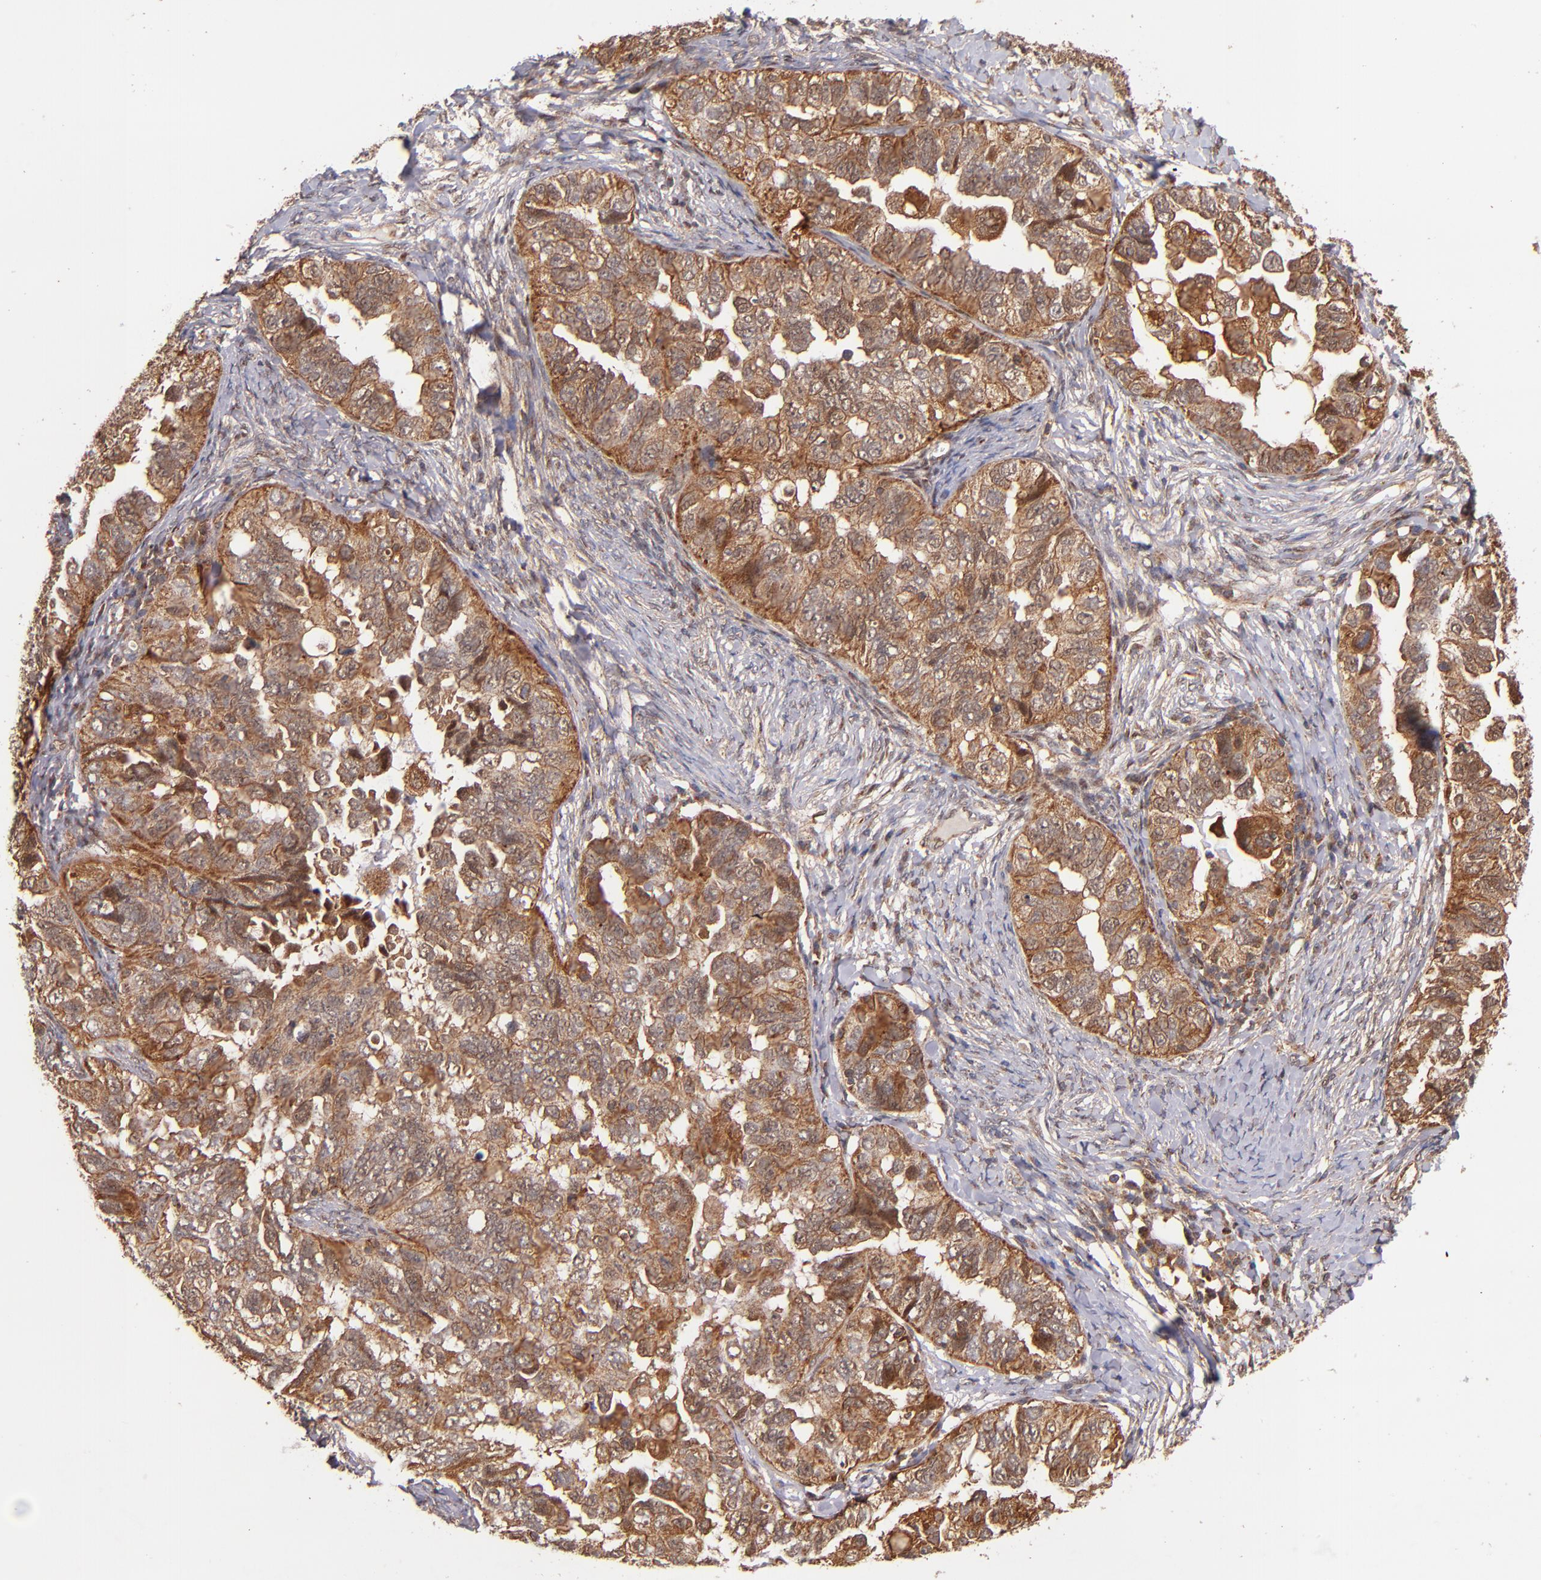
{"staining": {"intensity": "strong", "quantity": ">75%", "location": "cytoplasmic/membranous"}, "tissue": "ovarian cancer", "cell_type": "Tumor cells", "image_type": "cancer", "snomed": [{"axis": "morphology", "description": "Cystadenocarcinoma, serous, NOS"}, {"axis": "topography", "description": "Ovary"}], "caption": "A high-resolution histopathology image shows immunohistochemistry (IHC) staining of ovarian cancer (serous cystadenocarcinoma), which displays strong cytoplasmic/membranous positivity in approximately >75% of tumor cells. (Brightfield microscopy of DAB IHC at high magnification).", "gene": "STX8", "patient": {"sex": "female", "age": 82}}